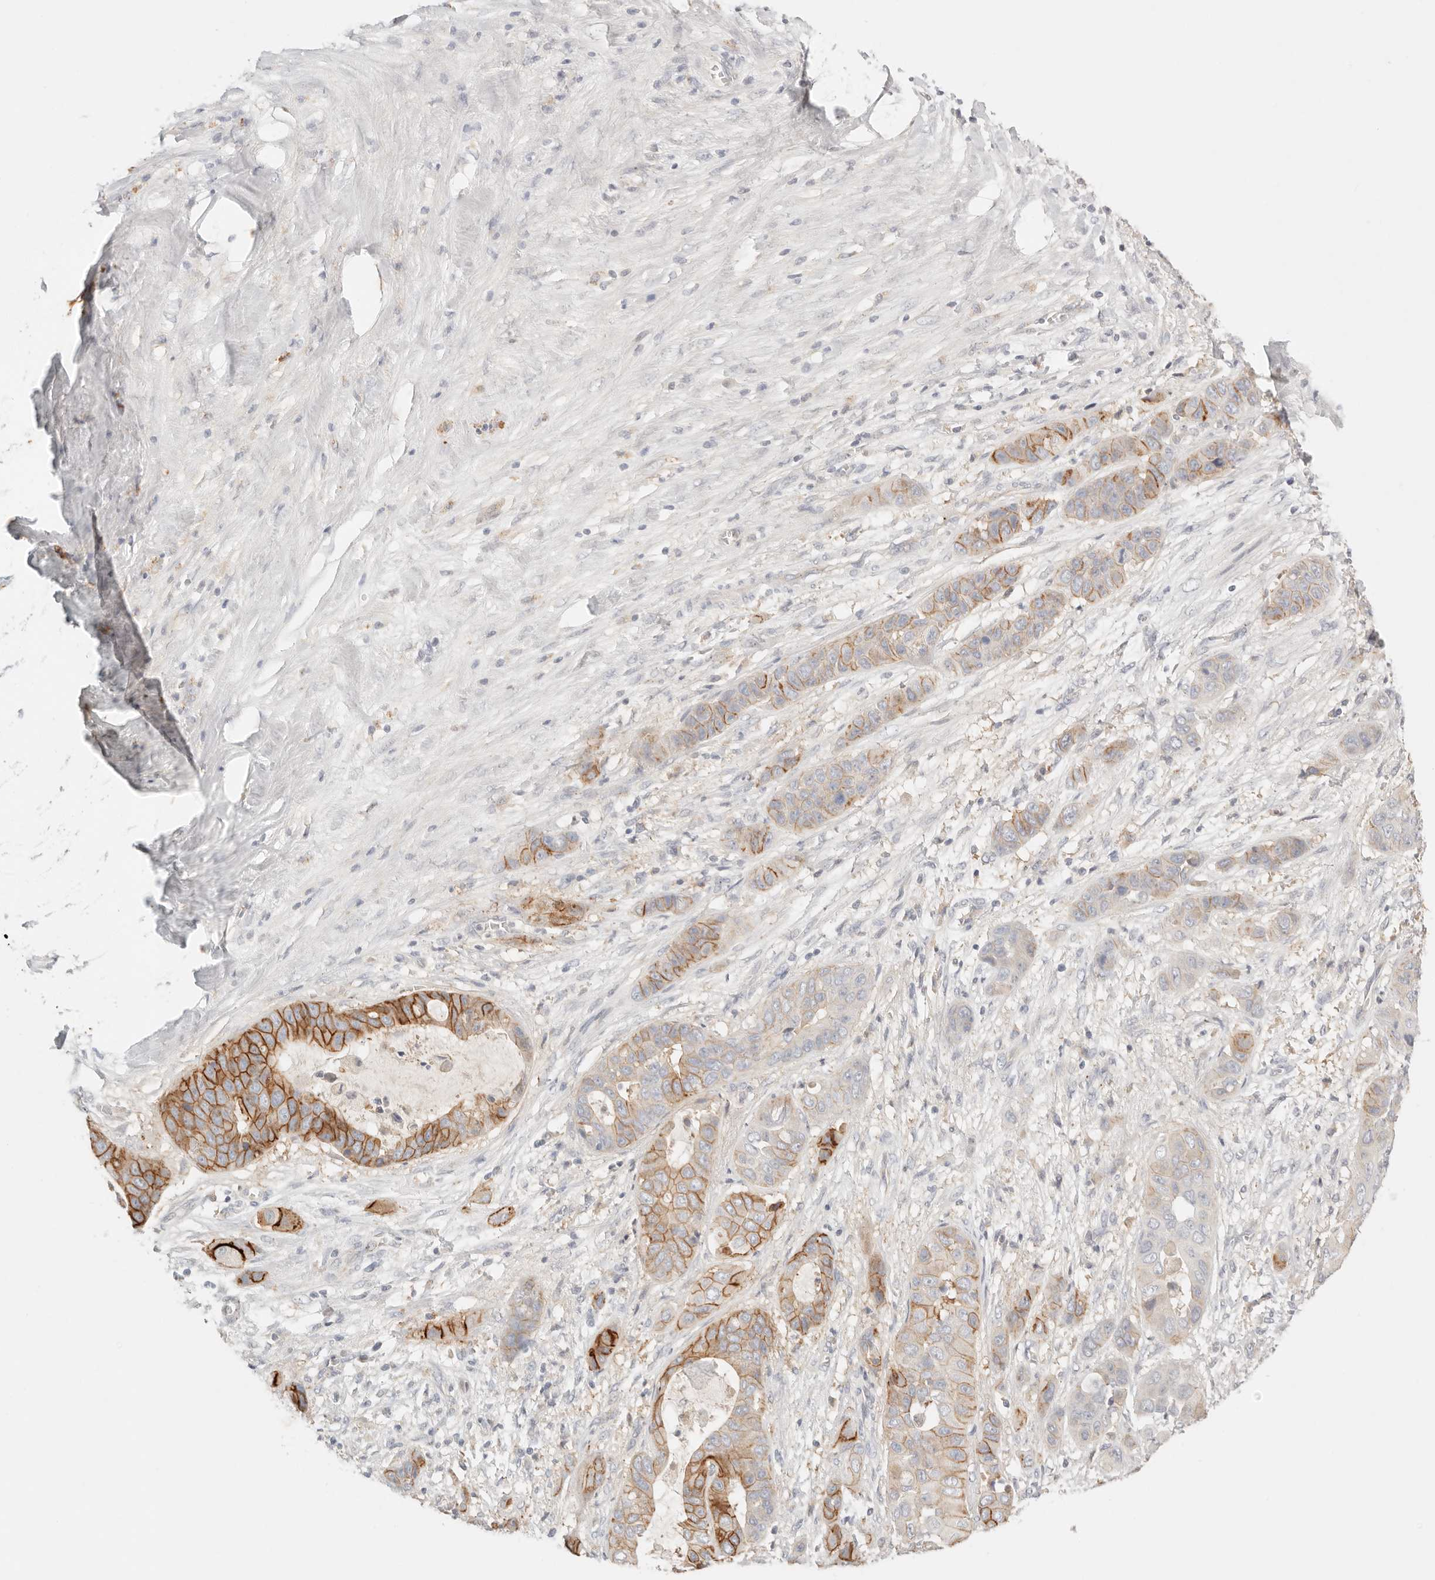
{"staining": {"intensity": "moderate", "quantity": "25%-75%", "location": "cytoplasmic/membranous"}, "tissue": "liver cancer", "cell_type": "Tumor cells", "image_type": "cancer", "snomed": [{"axis": "morphology", "description": "Cholangiocarcinoma"}, {"axis": "topography", "description": "Liver"}], "caption": "Protein expression analysis of human liver cancer reveals moderate cytoplasmic/membranous positivity in approximately 25%-75% of tumor cells.", "gene": "CEP120", "patient": {"sex": "female", "age": 52}}